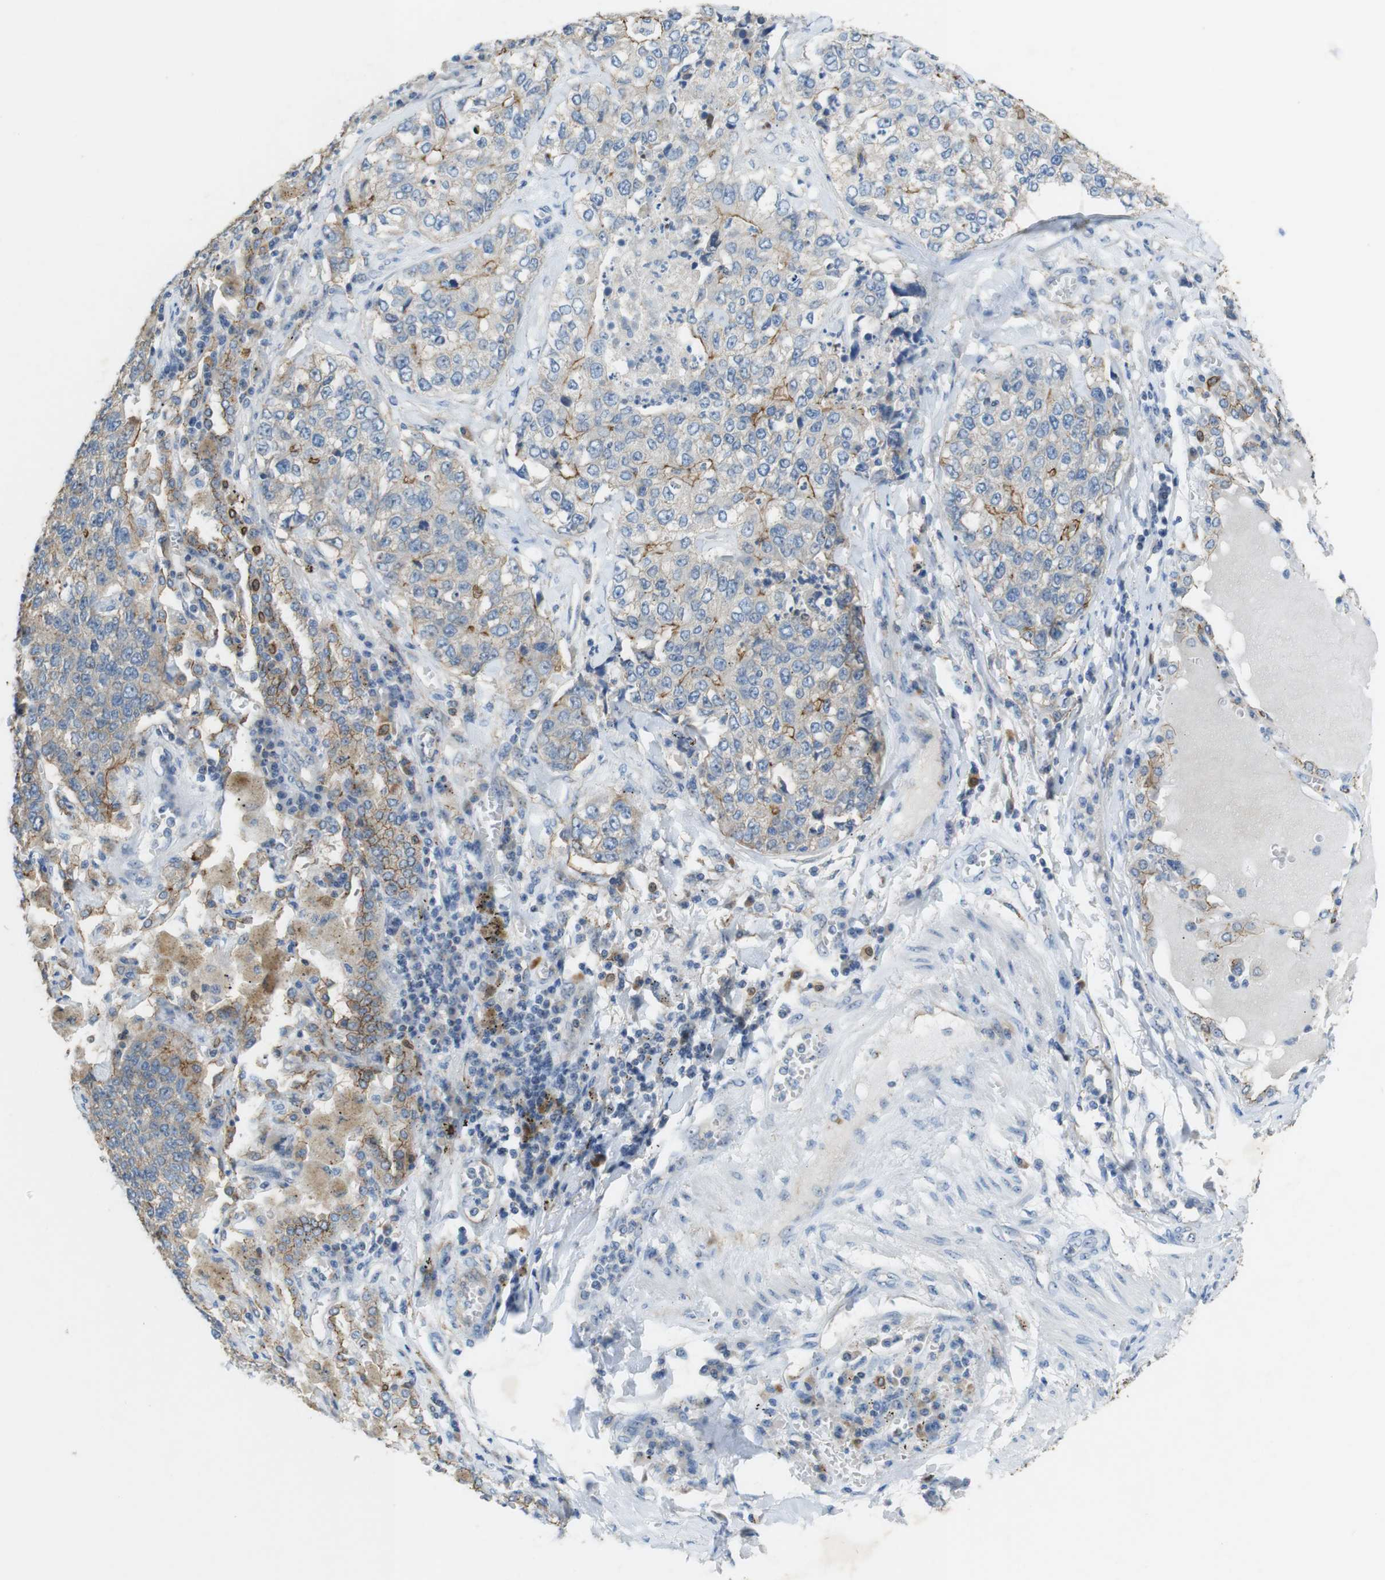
{"staining": {"intensity": "moderate", "quantity": "25%-75%", "location": "cytoplasmic/membranous"}, "tissue": "lung cancer", "cell_type": "Tumor cells", "image_type": "cancer", "snomed": [{"axis": "morphology", "description": "Adenocarcinoma, NOS"}, {"axis": "topography", "description": "Lung"}], "caption": "Lung adenocarcinoma stained for a protein (brown) displays moderate cytoplasmic/membranous positive expression in approximately 25%-75% of tumor cells.", "gene": "TJP3", "patient": {"sex": "male", "age": 49}}